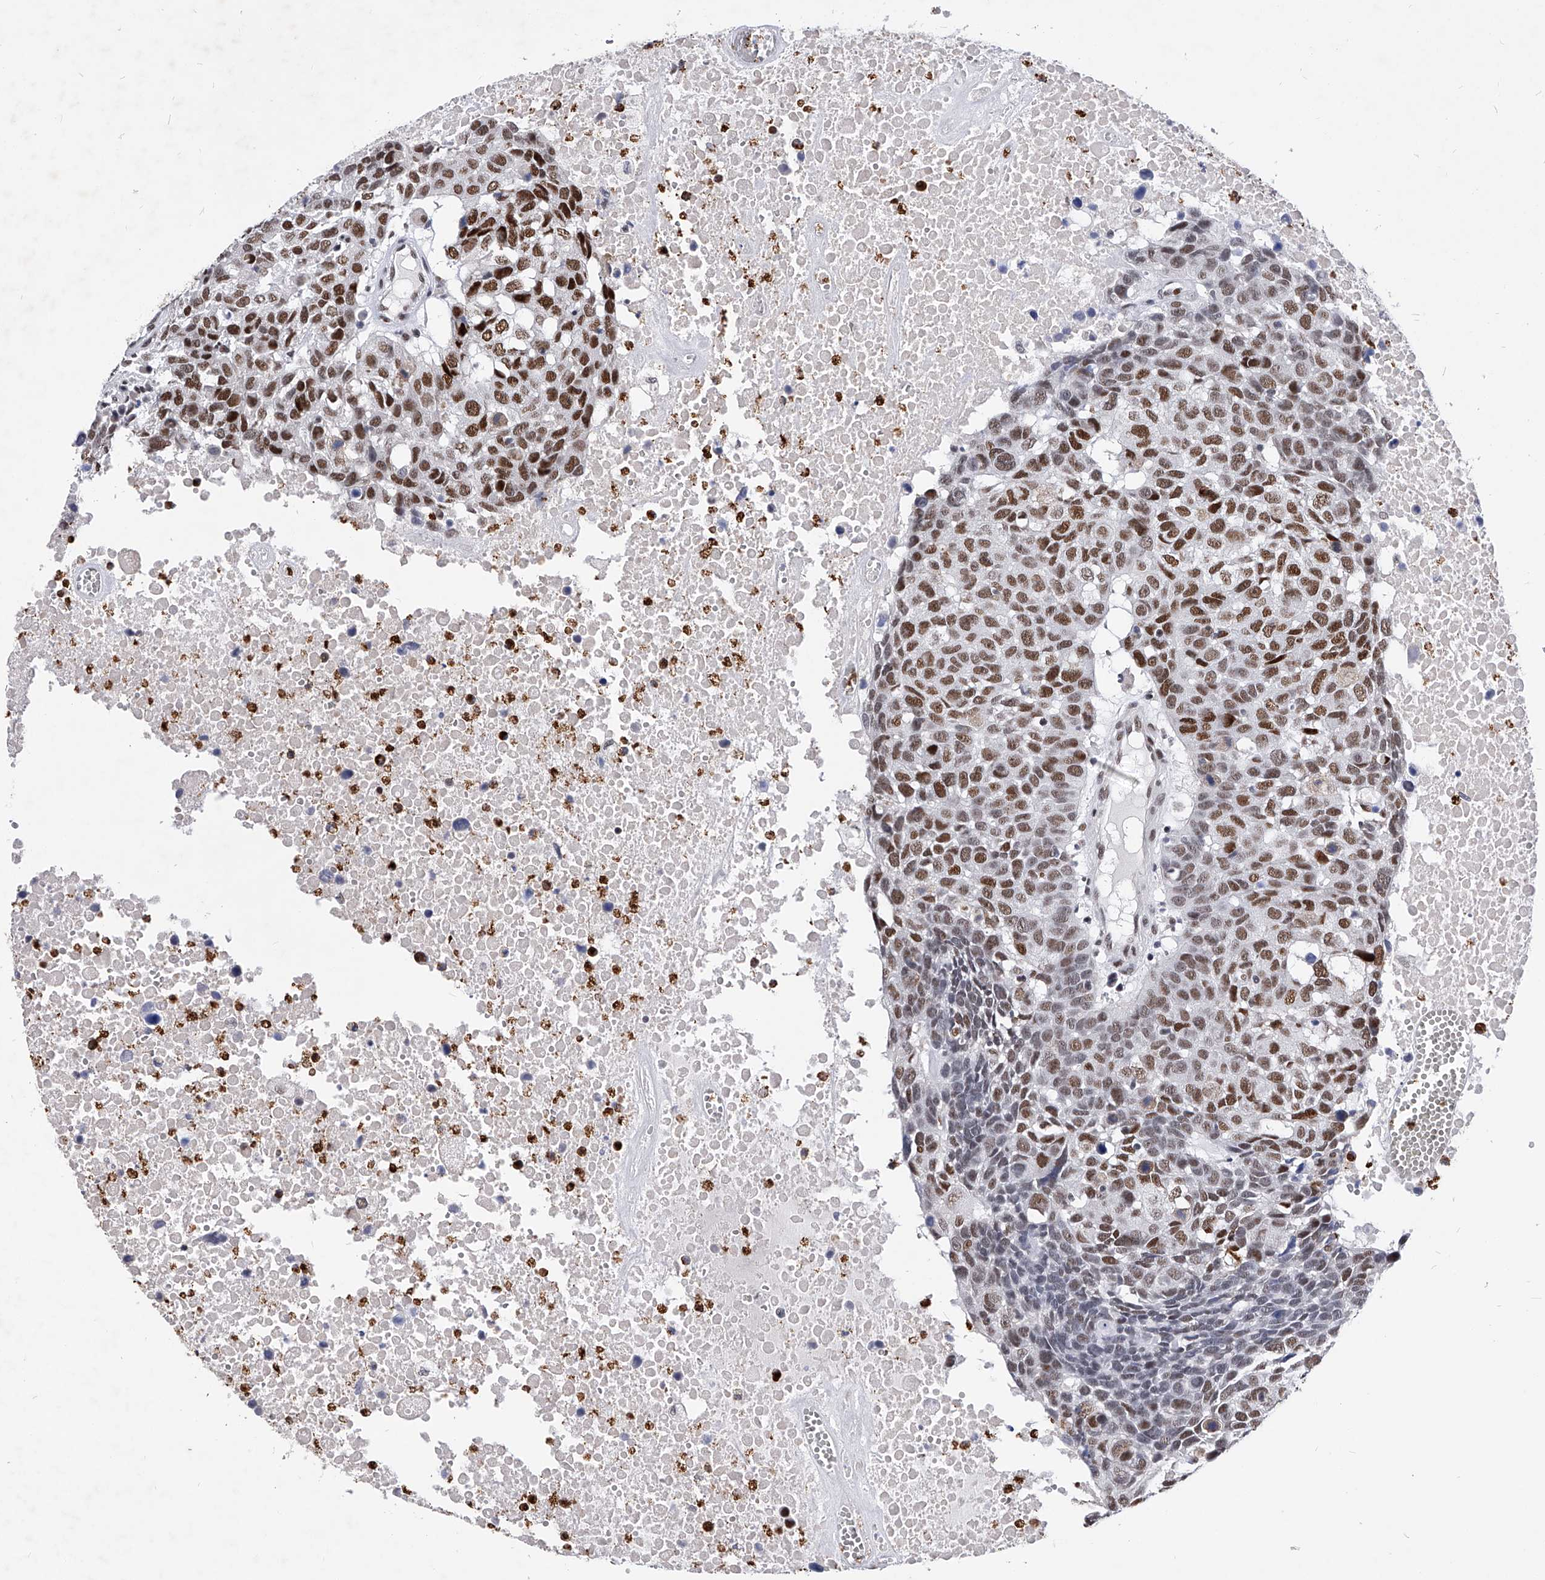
{"staining": {"intensity": "strong", "quantity": ">75%", "location": "nuclear"}, "tissue": "head and neck cancer", "cell_type": "Tumor cells", "image_type": "cancer", "snomed": [{"axis": "morphology", "description": "Squamous cell carcinoma, NOS"}, {"axis": "topography", "description": "Head-Neck"}], "caption": "Immunohistochemical staining of head and neck squamous cell carcinoma shows high levels of strong nuclear protein staining in about >75% of tumor cells. (brown staining indicates protein expression, while blue staining denotes nuclei).", "gene": "TESK2", "patient": {"sex": "male", "age": 66}}